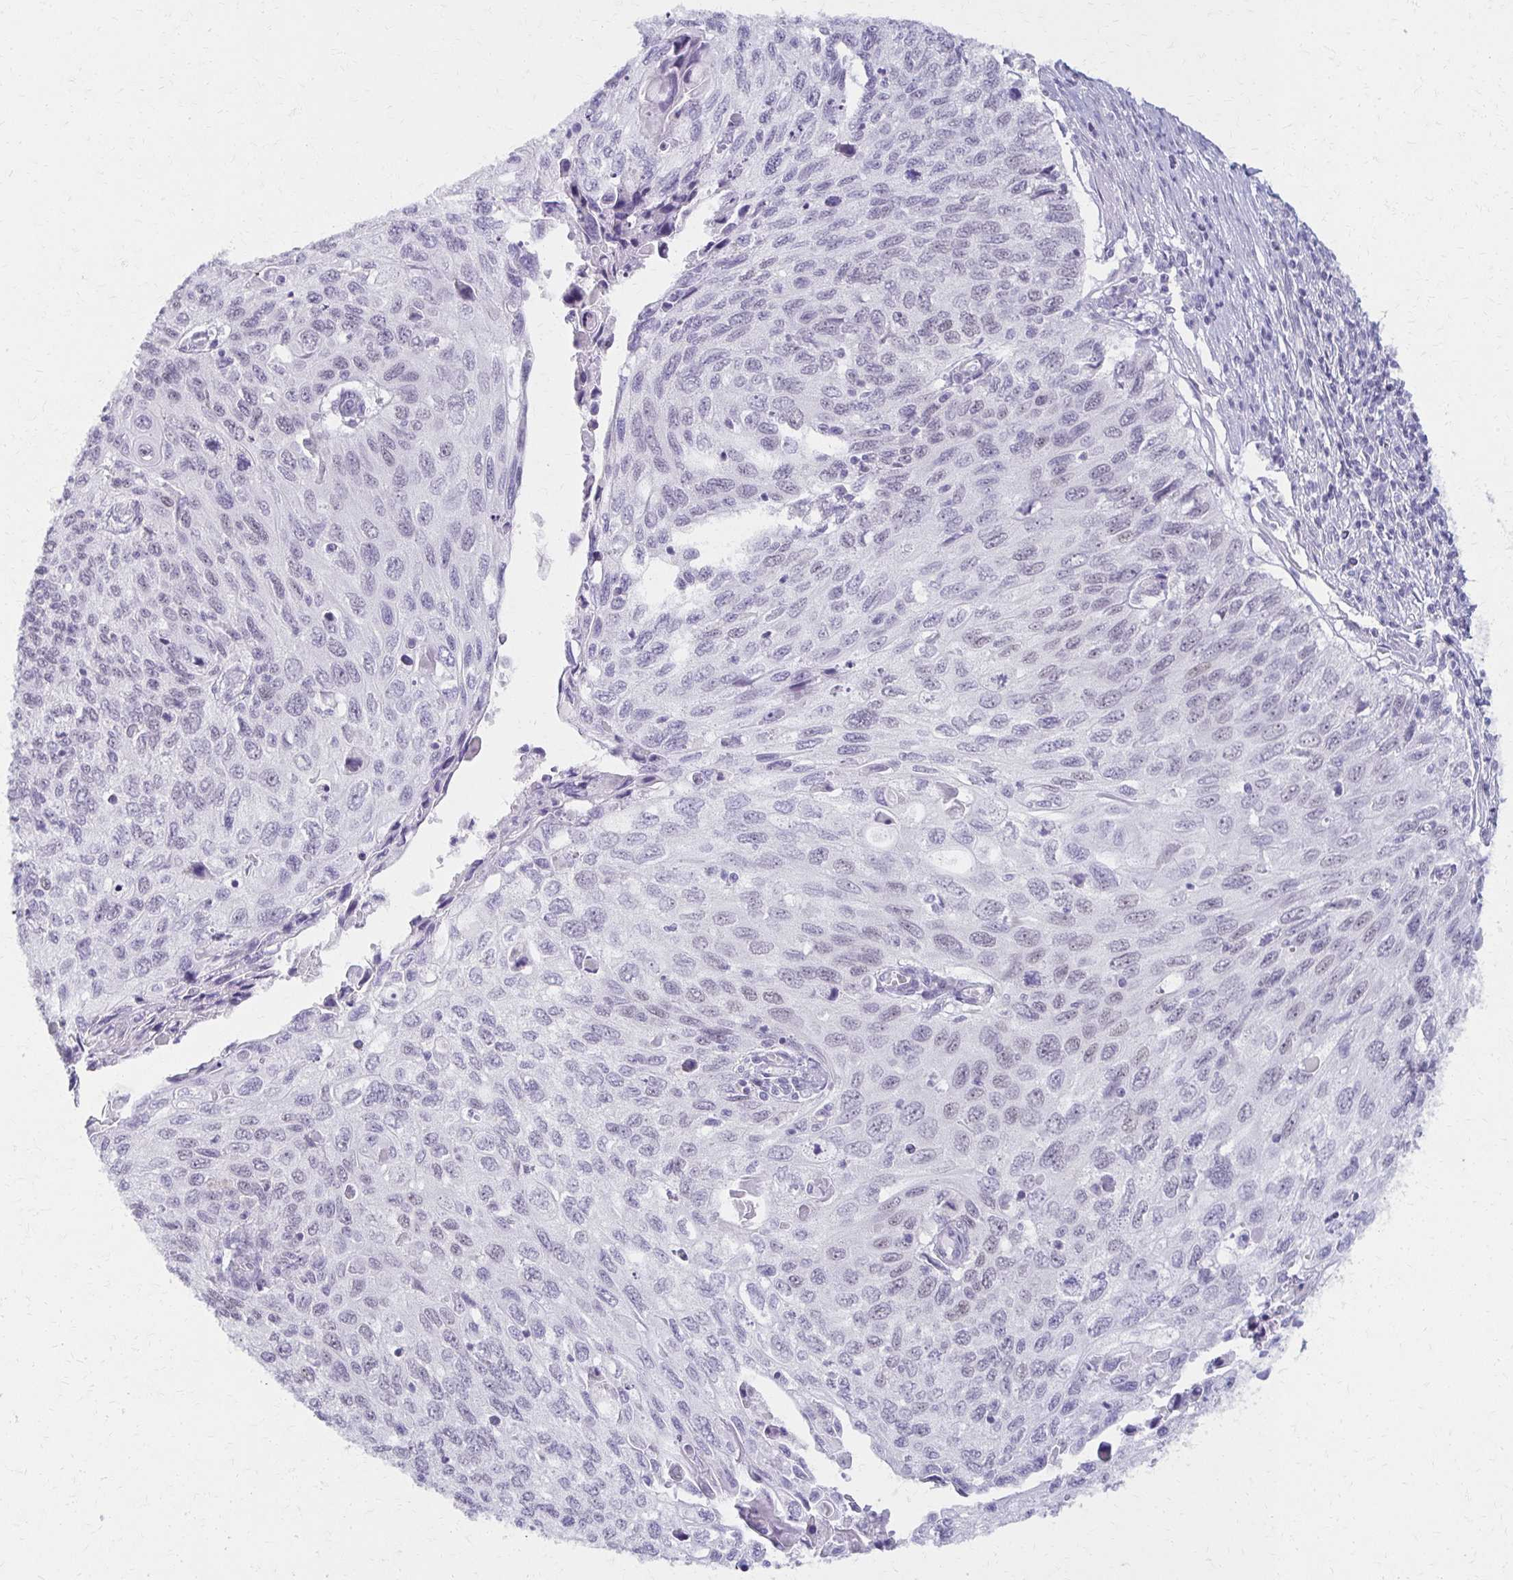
{"staining": {"intensity": "negative", "quantity": "none", "location": "none"}, "tissue": "cervical cancer", "cell_type": "Tumor cells", "image_type": "cancer", "snomed": [{"axis": "morphology", "description": "Squamous cell carcinoma, NOS"}, {"axis": "topography", "description": "Cervix"}], "caption": "IHC histopathology image of neoplastic tissue: human squamous cell carcinoma (cervical) stained with DAB (3,3'-diaminobenzidine) shows no significant protein staining in tumor cells.", "gene": "MORC4", "patient": {"sex": "female", "age": 70}}